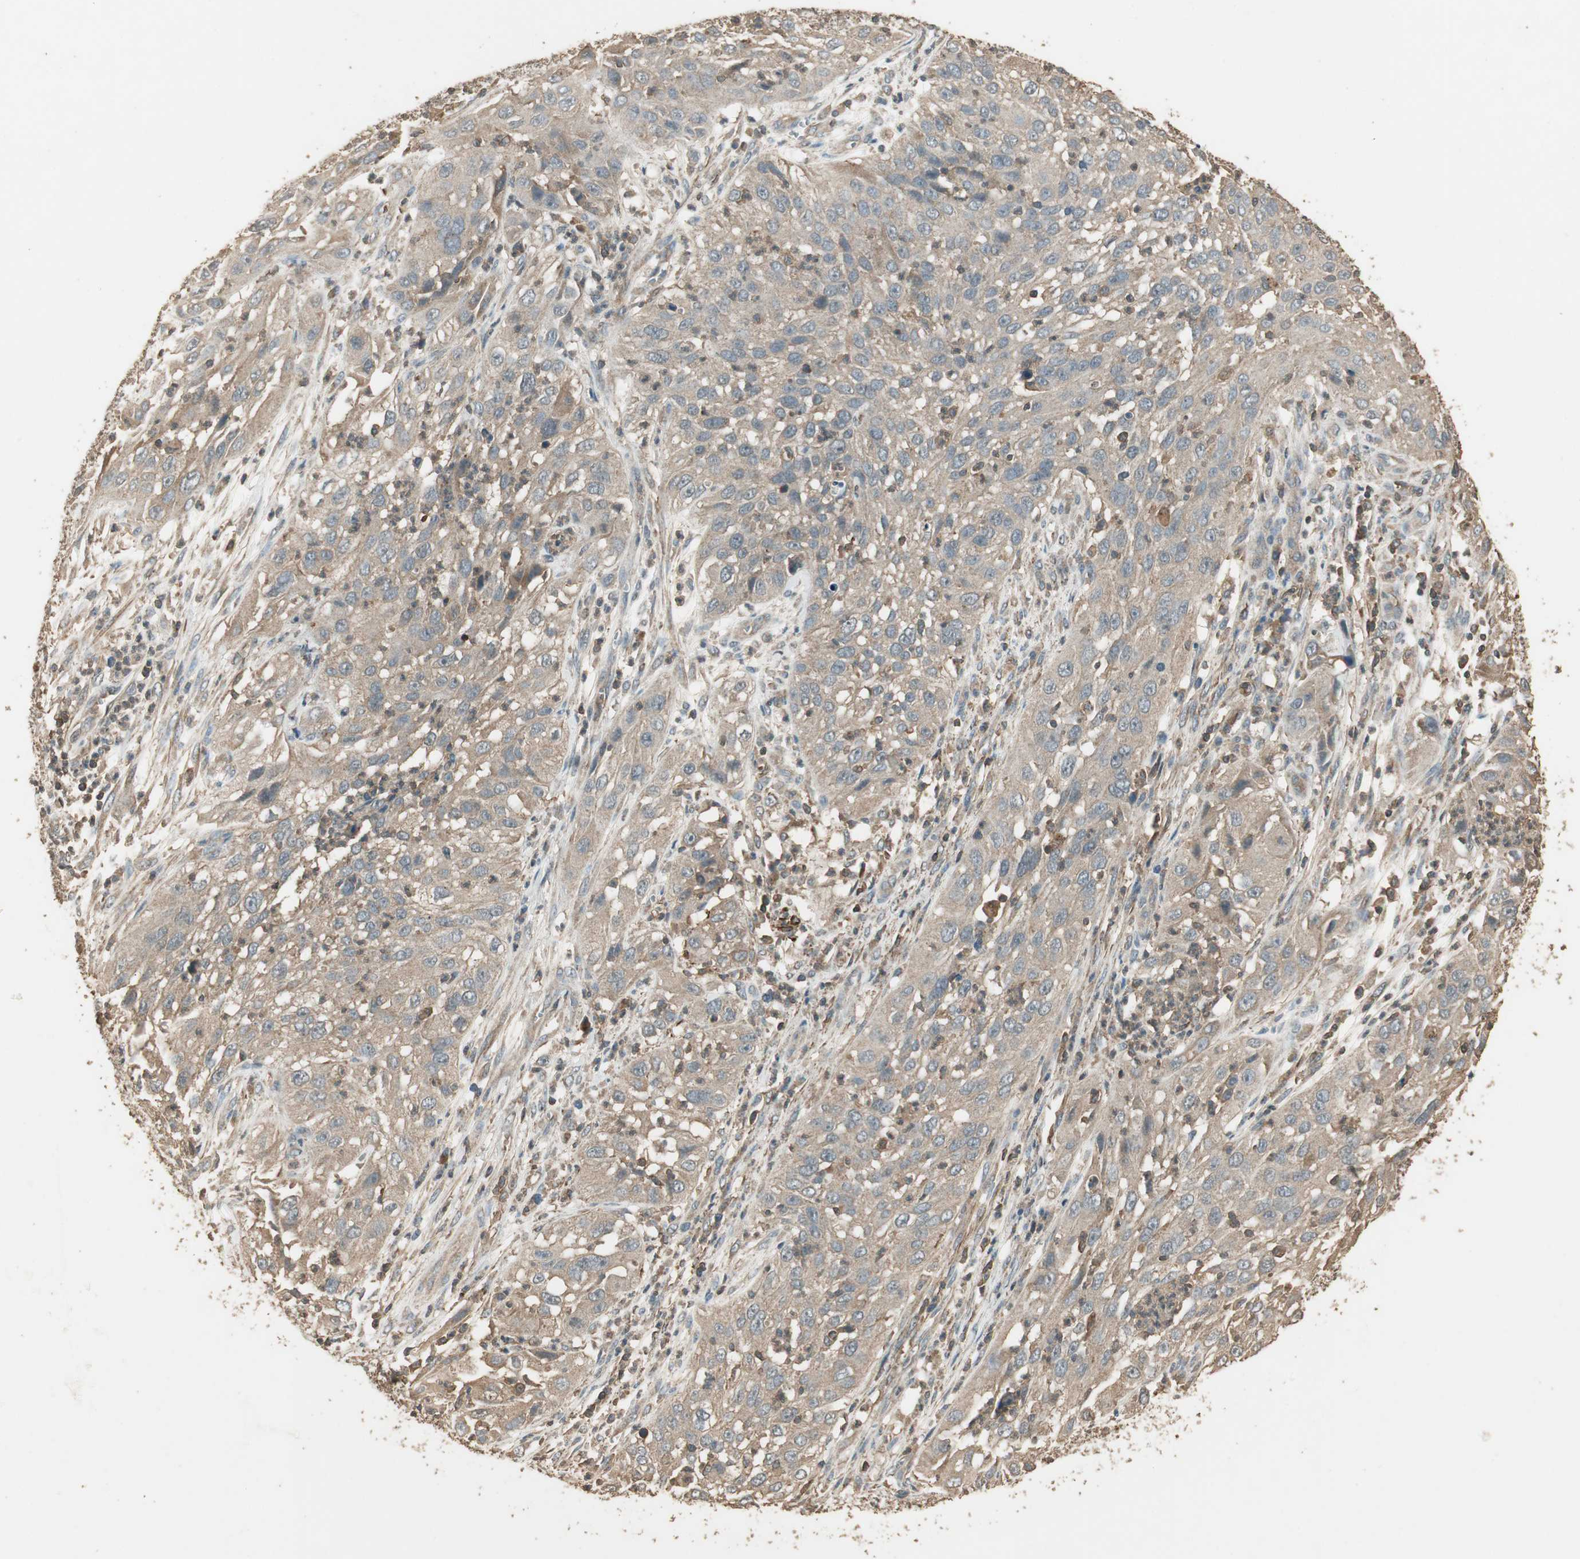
{"staining": {"intensity": "weak", "quantity": ">75%", "location": "cytoplasmic/membranous"}, "tissue": "cervical cancer", "cell_type": "Tumor cells", "image_type": "cancer", "snomed": [{"axis": "morphology", "description": "Squamous cell carcinoma, NOS"}, {"axis": "topography", "description": "Cervix"}], "caption": "Tumor cells demonstrate low levels of weak cytoplasmic/membranous staining in approximately >75% of cells in human cervical cancer (squamous cell carcinoma).", "gene": "USP2", "patient": {"sex": "female", "age": 32}}